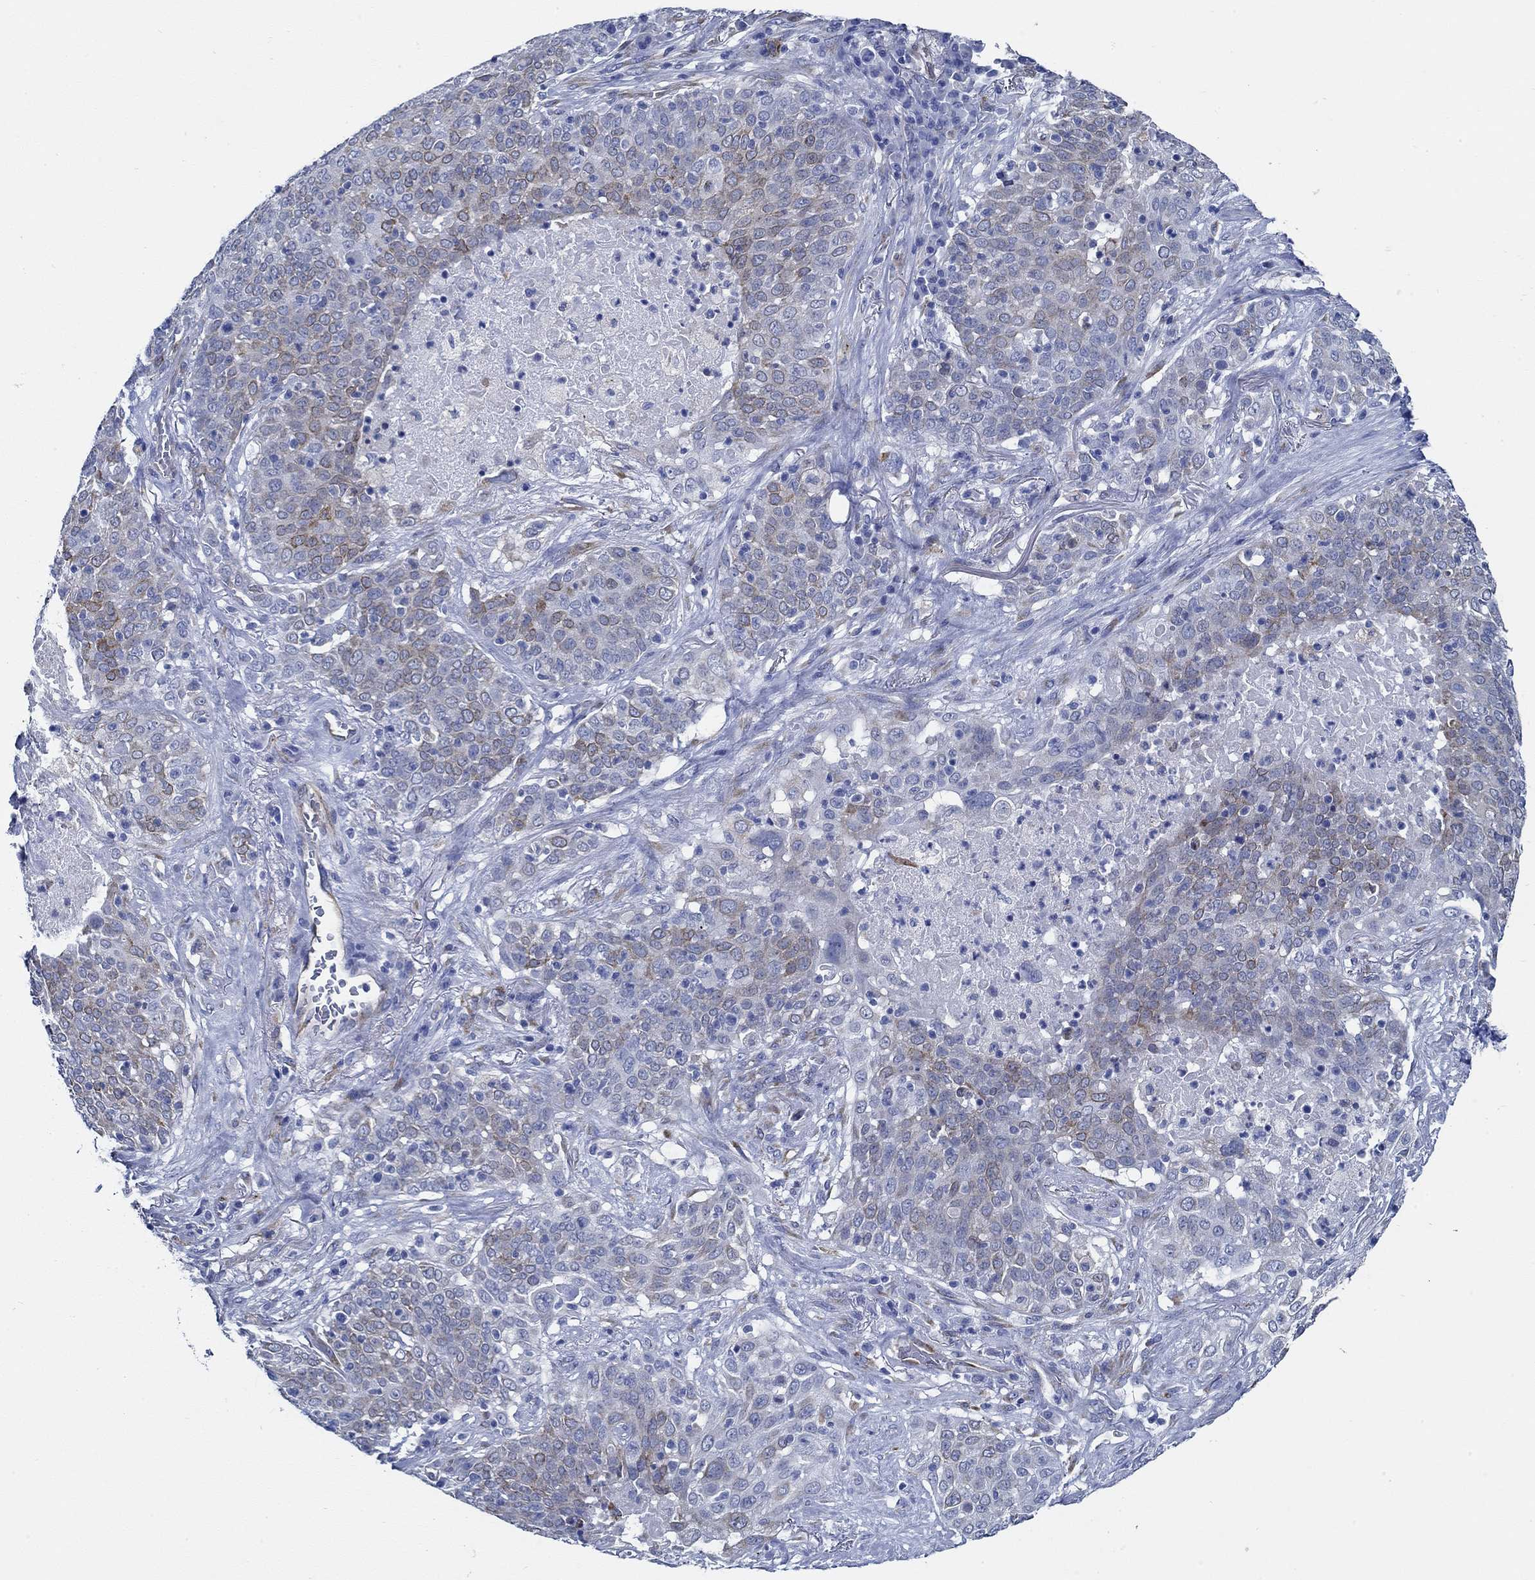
{"staining": {"intensity": "strong", "quantity": "<25%", "location": "cytoplasmic/membranous"}, "tissue": "lung cancer", "cell_type": "Tumor cells", "image_type": "cancer", "snomed": [{"axis": "morphology", "description": "Squamous cell carcinoma, NOS"}, {"axis": "topography", "description": "Lung"}], "caption": "Immunohistochemical staining of squamous cell carcinoma (lung) exhibits medium levels of strong cytoplasmic/membranous staining in approximately <25% of tumor cells. Nuclei are stained in blue.", "gene": "HECW2", "patient": {"sex": "male", "age": 82}}